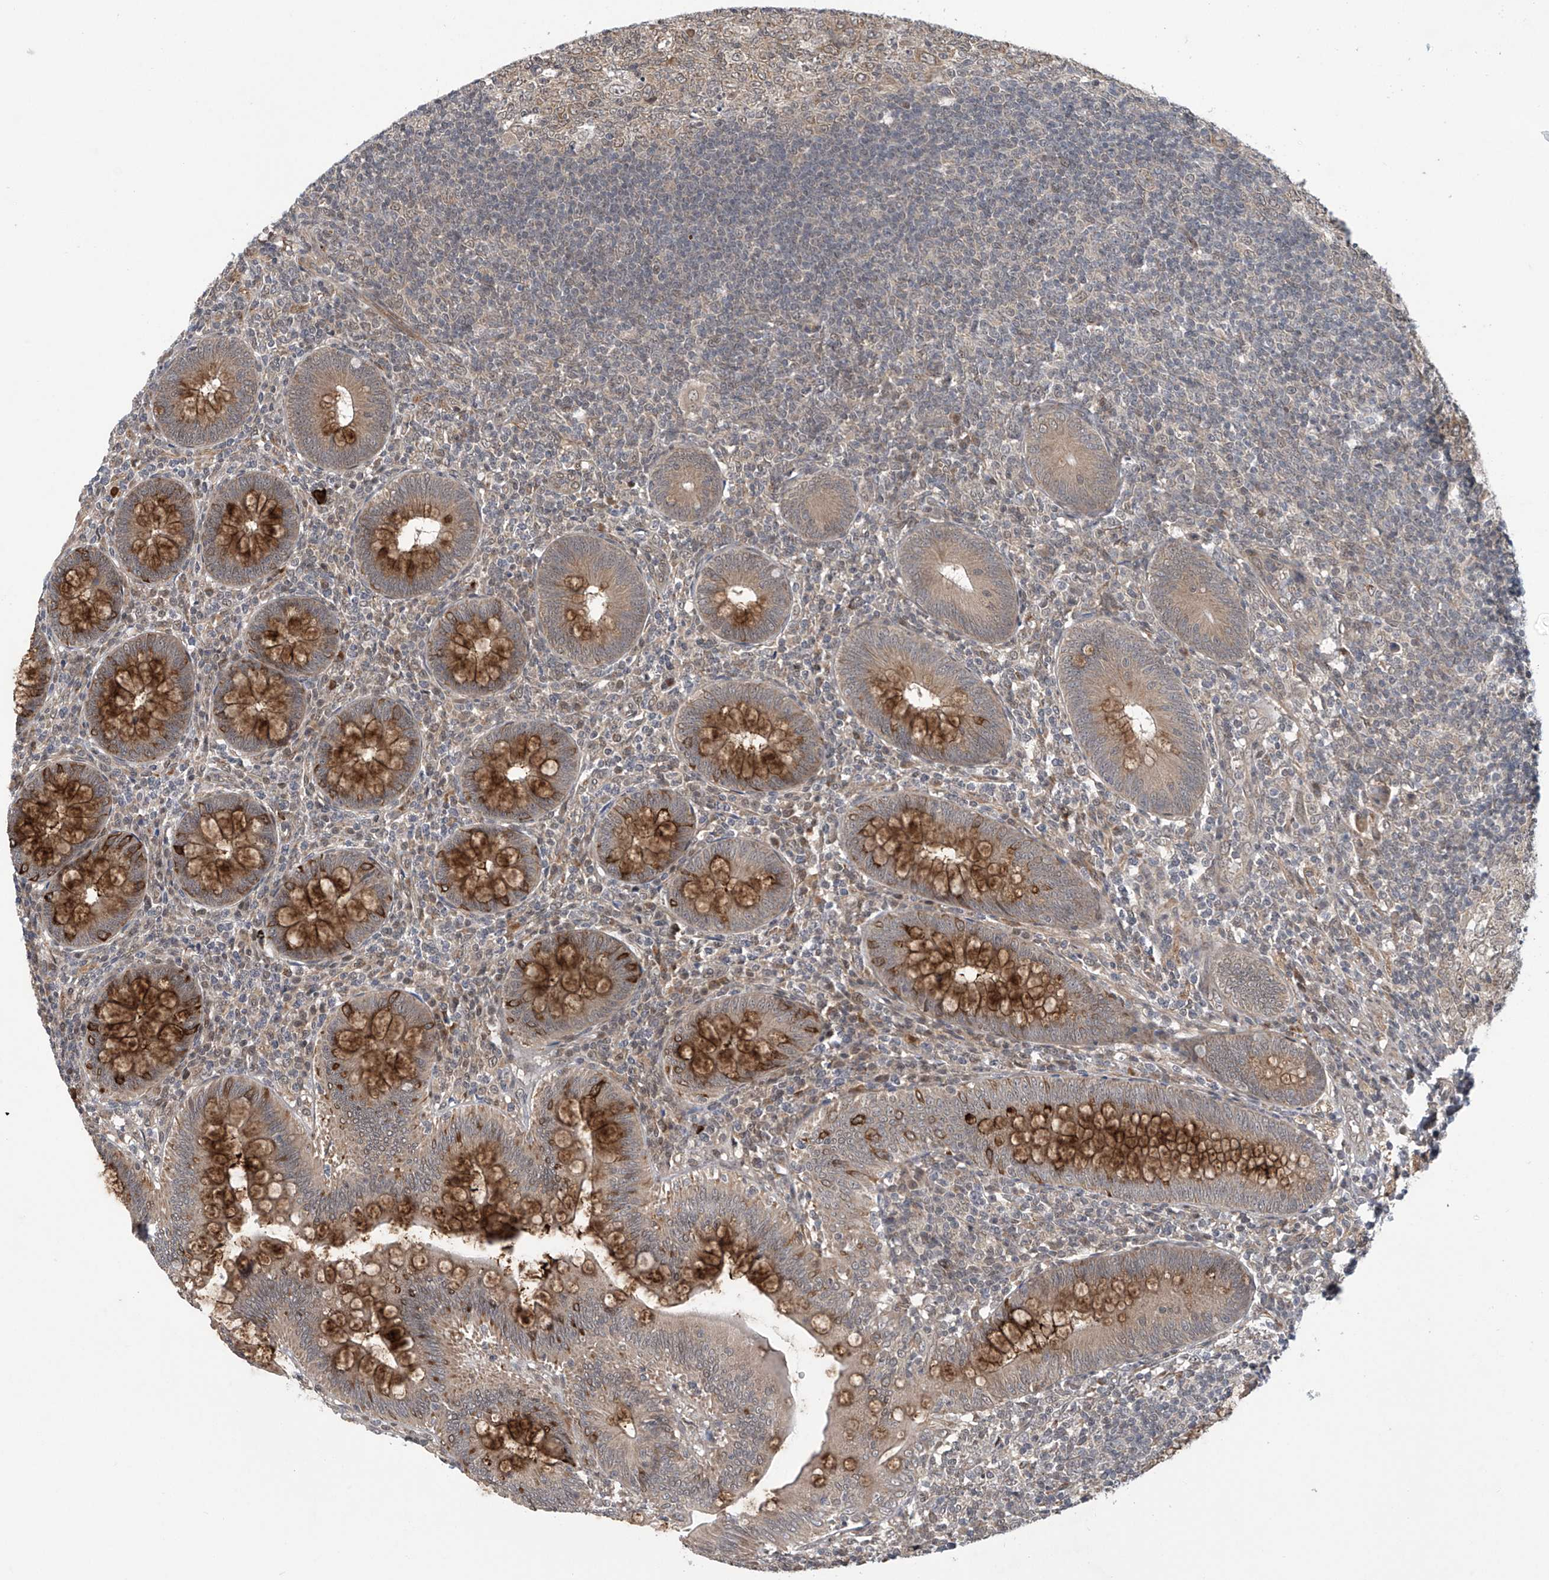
{"staining": {"intensity": "strong", "quantity": "25%-75%", "location": "cytoplasmic/membranous"}, "tissue": "appendix", "cell_type": "Glandular cells", "image_type": "normal", "snomed": [{"axis": "morphology", "description": "Normal tissue, NOS"}, {"axis": "topography", "description": "Appendix"}], "caption": "Immunohistochemical staining of normal appendix demonstrates 25%-75% levels of strong cytoplasmic/membranous protein staining in approximately 25%-75% of glandular cells.", "gene": "ABHD13", "patient": {"sex": "male", "age": 14}}